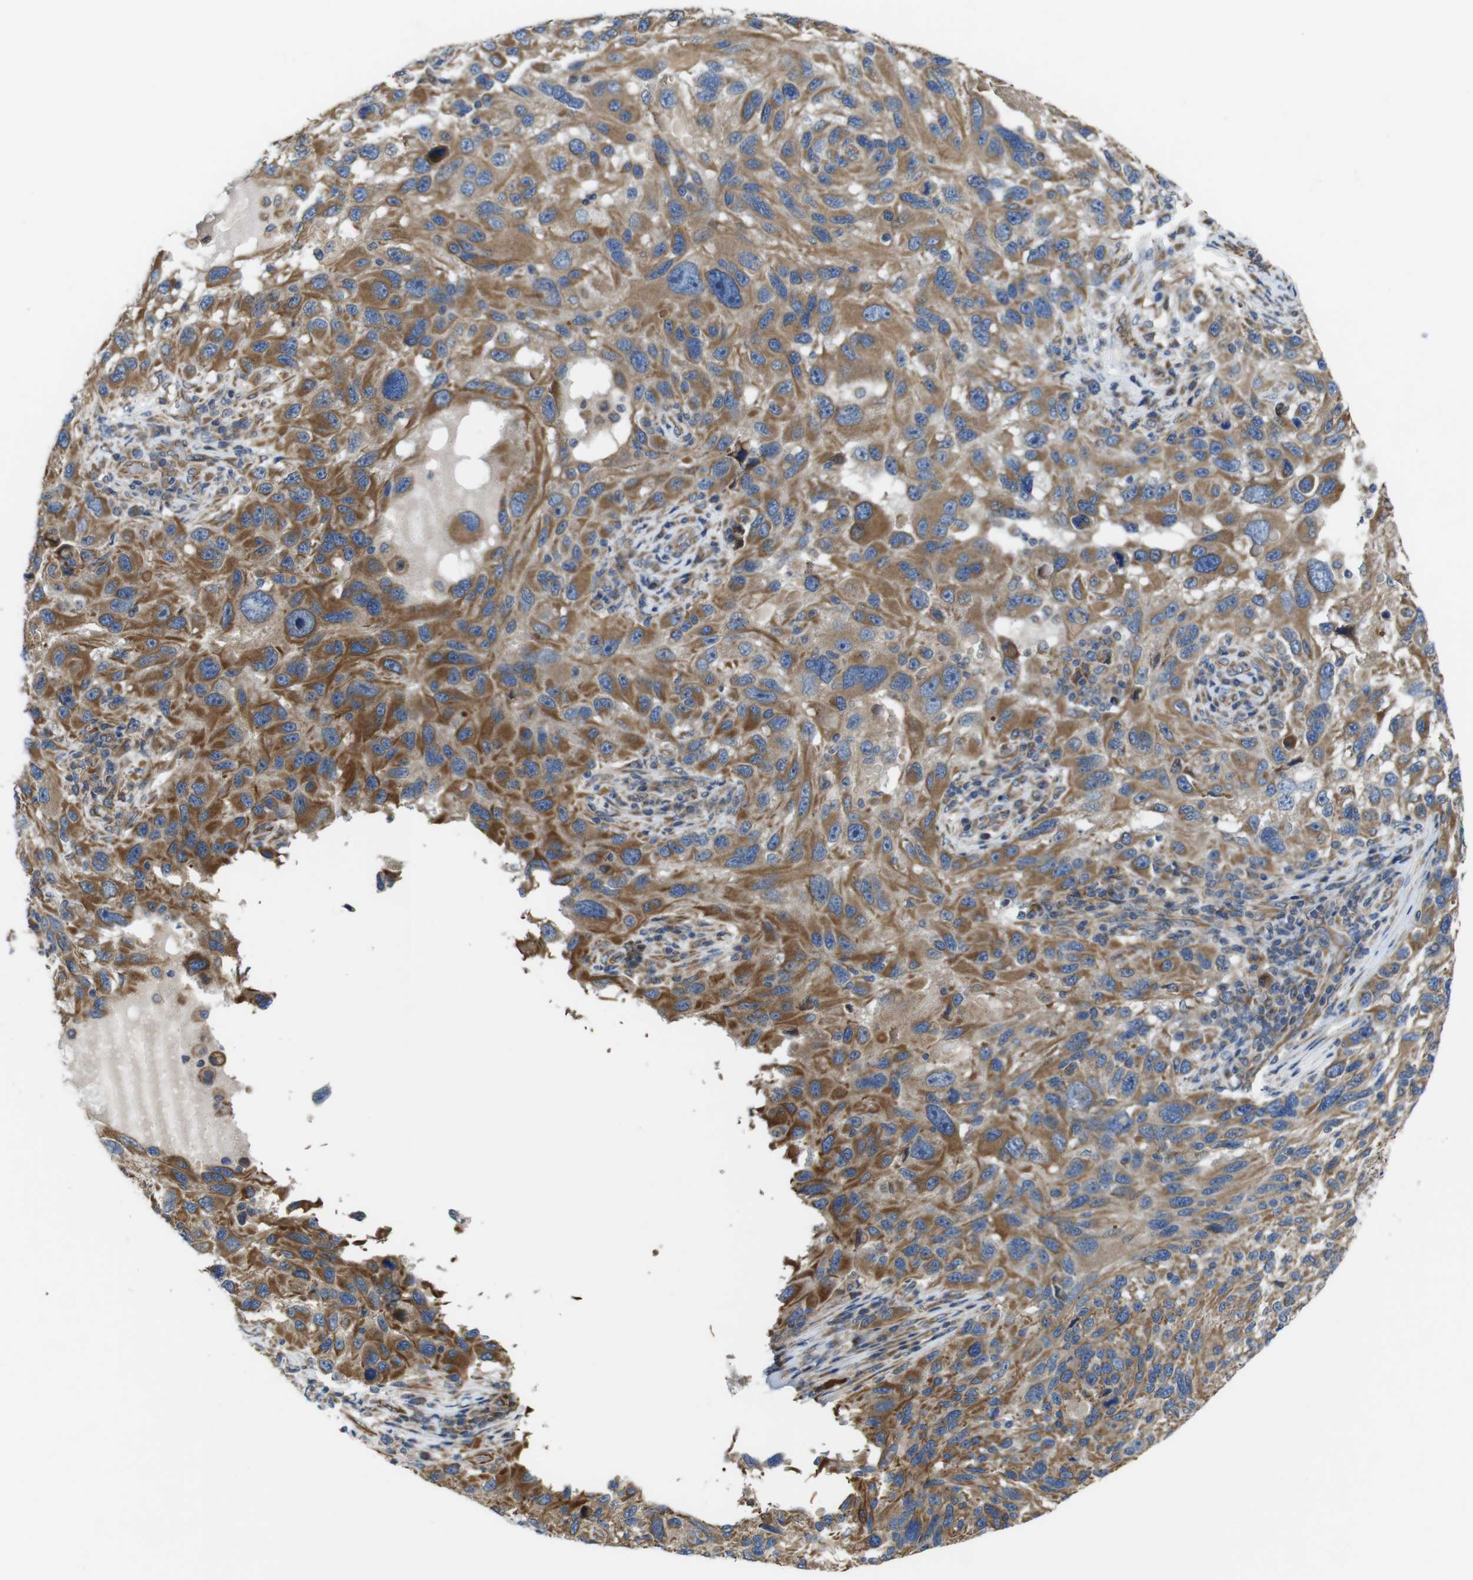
{"staining": {"intensity": "moderate", "quantity": ">75%", "location": "cytoplasmic/membranous"}, "tissue": "melanoma", "cell_type": "Tumor cells", "image_type": "cancer", "snomed": [{"axis": "morphology", "description": "Malignant melanoma, NOS"}, {"axis": "topography", "description": "Skin"}], "caption": "The histopathology image shows staining of melanoma, revealing moderate cytoplasmic/membranous protein positivity (brown color) within tumor cells.", "gene": "POMK", "patient": {"sex": "male", "age": 53}}